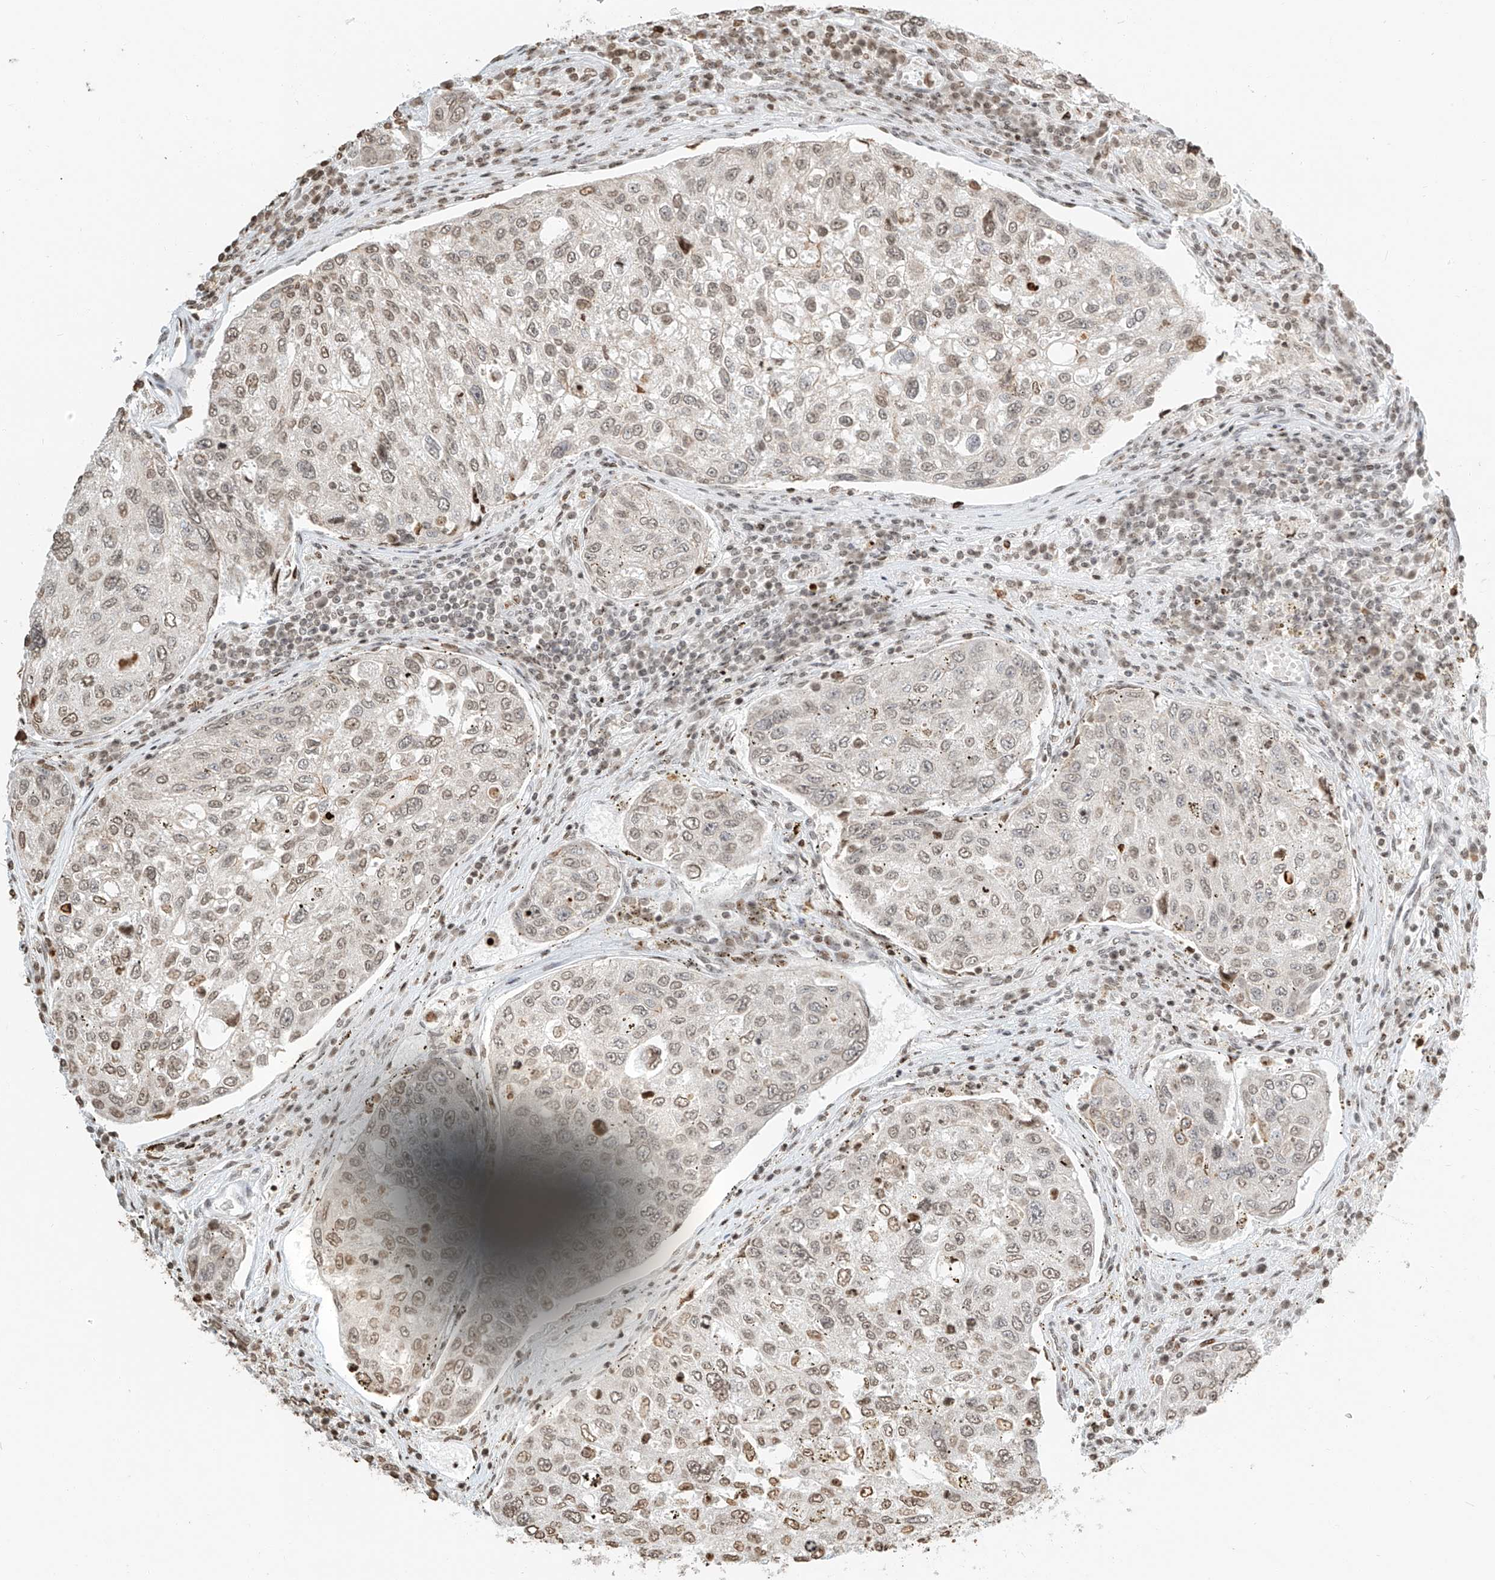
{"staining": {"intensity": "weak", "quantity": ">75%", "location": "nuclear"}, "tissue": "urothelial cancer", "cell_type": "Tumor cells", "image_type": "cancer", "snomed": [{"axis": "morphology", "description": "Urothelial carcinoma, High grade"}, {"axis": "topography", "description": "Lymph node"}, {"axis": "topography", "description": "Urinary bladder"}], "caption": "High-grade urothelial carcinoma stained with a protein marker demonstrates weak staining in tumor cells.", "gene": "C17orf58", "patient": {"sex": "male", "age": 51}}